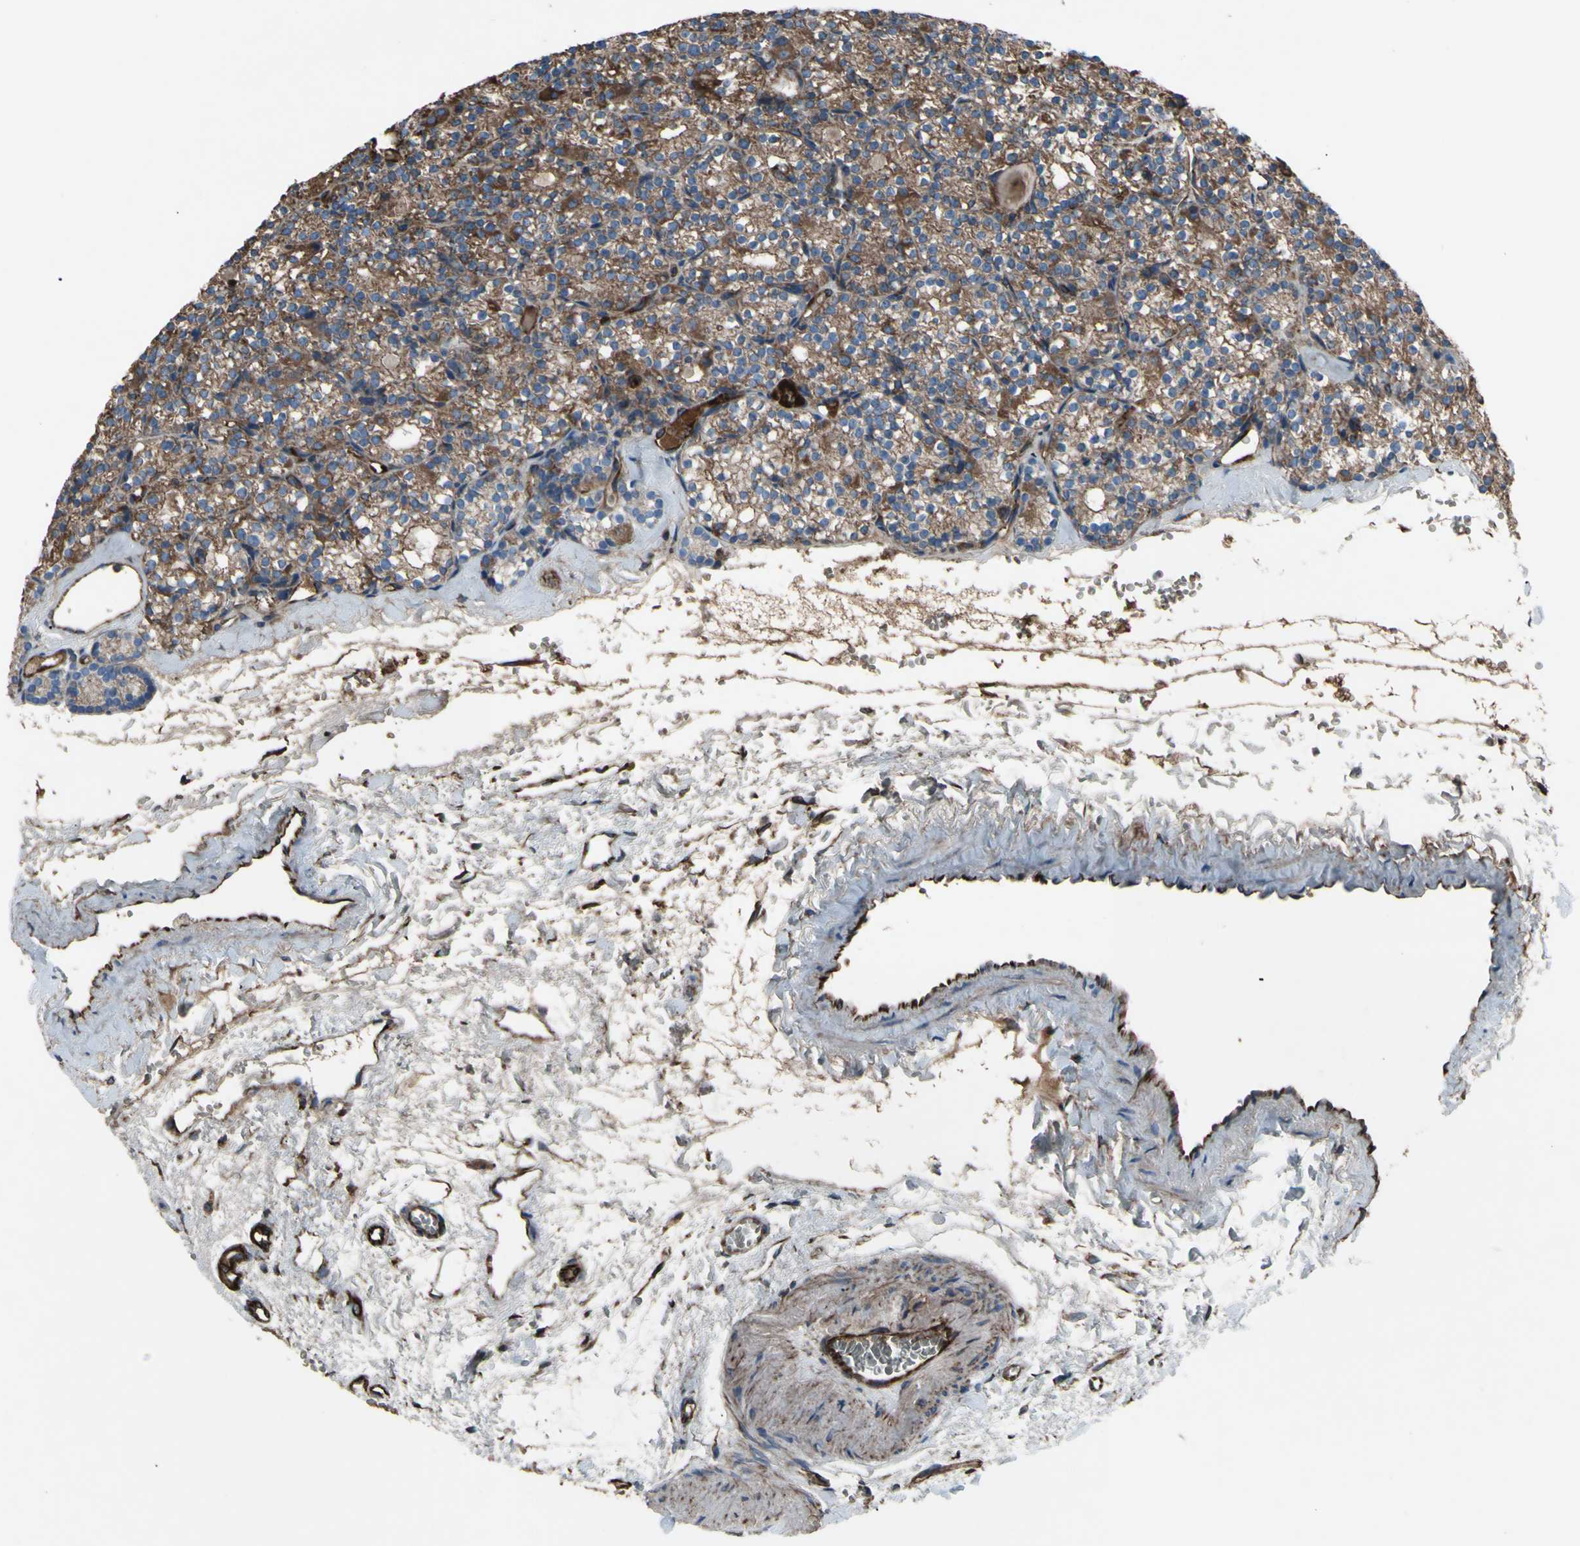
{"staining": {"intensity": "moderate", "quantity": ">75%", "location": "cytoplasmic/membranous"}, "tissue": "parathyroid gland", "cell_type": "Glandular cells", "image_type": "normal", "snomed": [{"axis": "morphology", "description": "Normal tissue, NOS"}, {"axis": "topography", "description": "Parathyroid gland"}], "caption": "IHC image of unremarkable human parathyroid gland stained for a protein (brown), which displays medium levels of moderate cytoplasmic/membranous expression in approximately >75% of glandular cells.", "gene": "EMC7", "patient": {"sex": "female", "age": 64}}